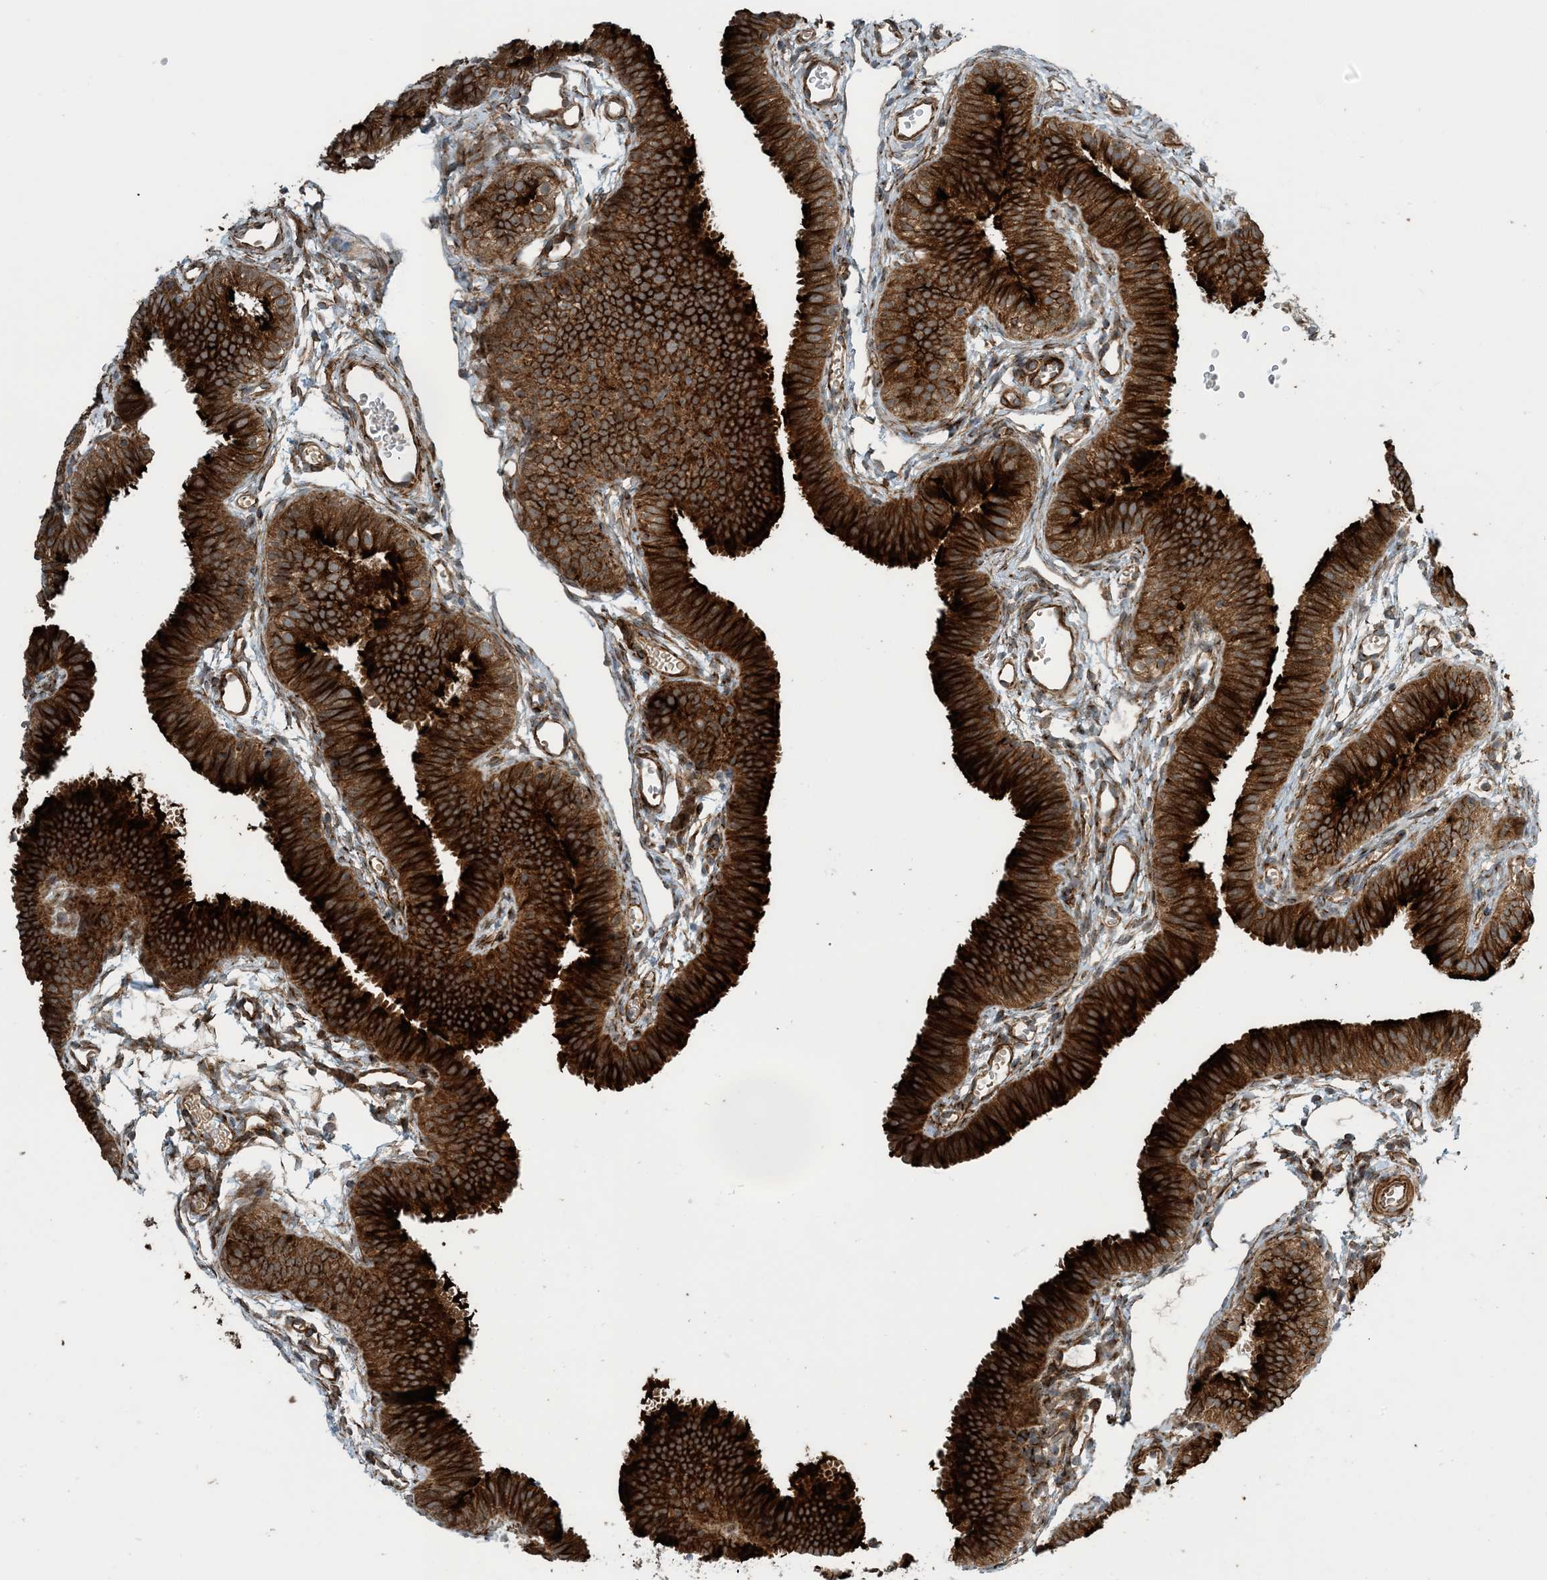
{"staining": {"intensity": "strong", "quantity": ">75%", "location": "cytoplasmic/membranous"}, "tissue": "fallopian tube", "cell_type": "Glandular cells", "image_type": "normal", "snomed": [{"axis": "morphology", "description": "Normal tissue, NOS"}, {"axis": "topography", "description": "Fallopian tube"}], "caption": "Human fallopian tube stained with a brown dye exhibits strong cytoplasmic/membranous positive staining in approximately >75% of glandular cells.", "gene": "ZBTB3", "patient": {"sex": "female", "age": 35}}